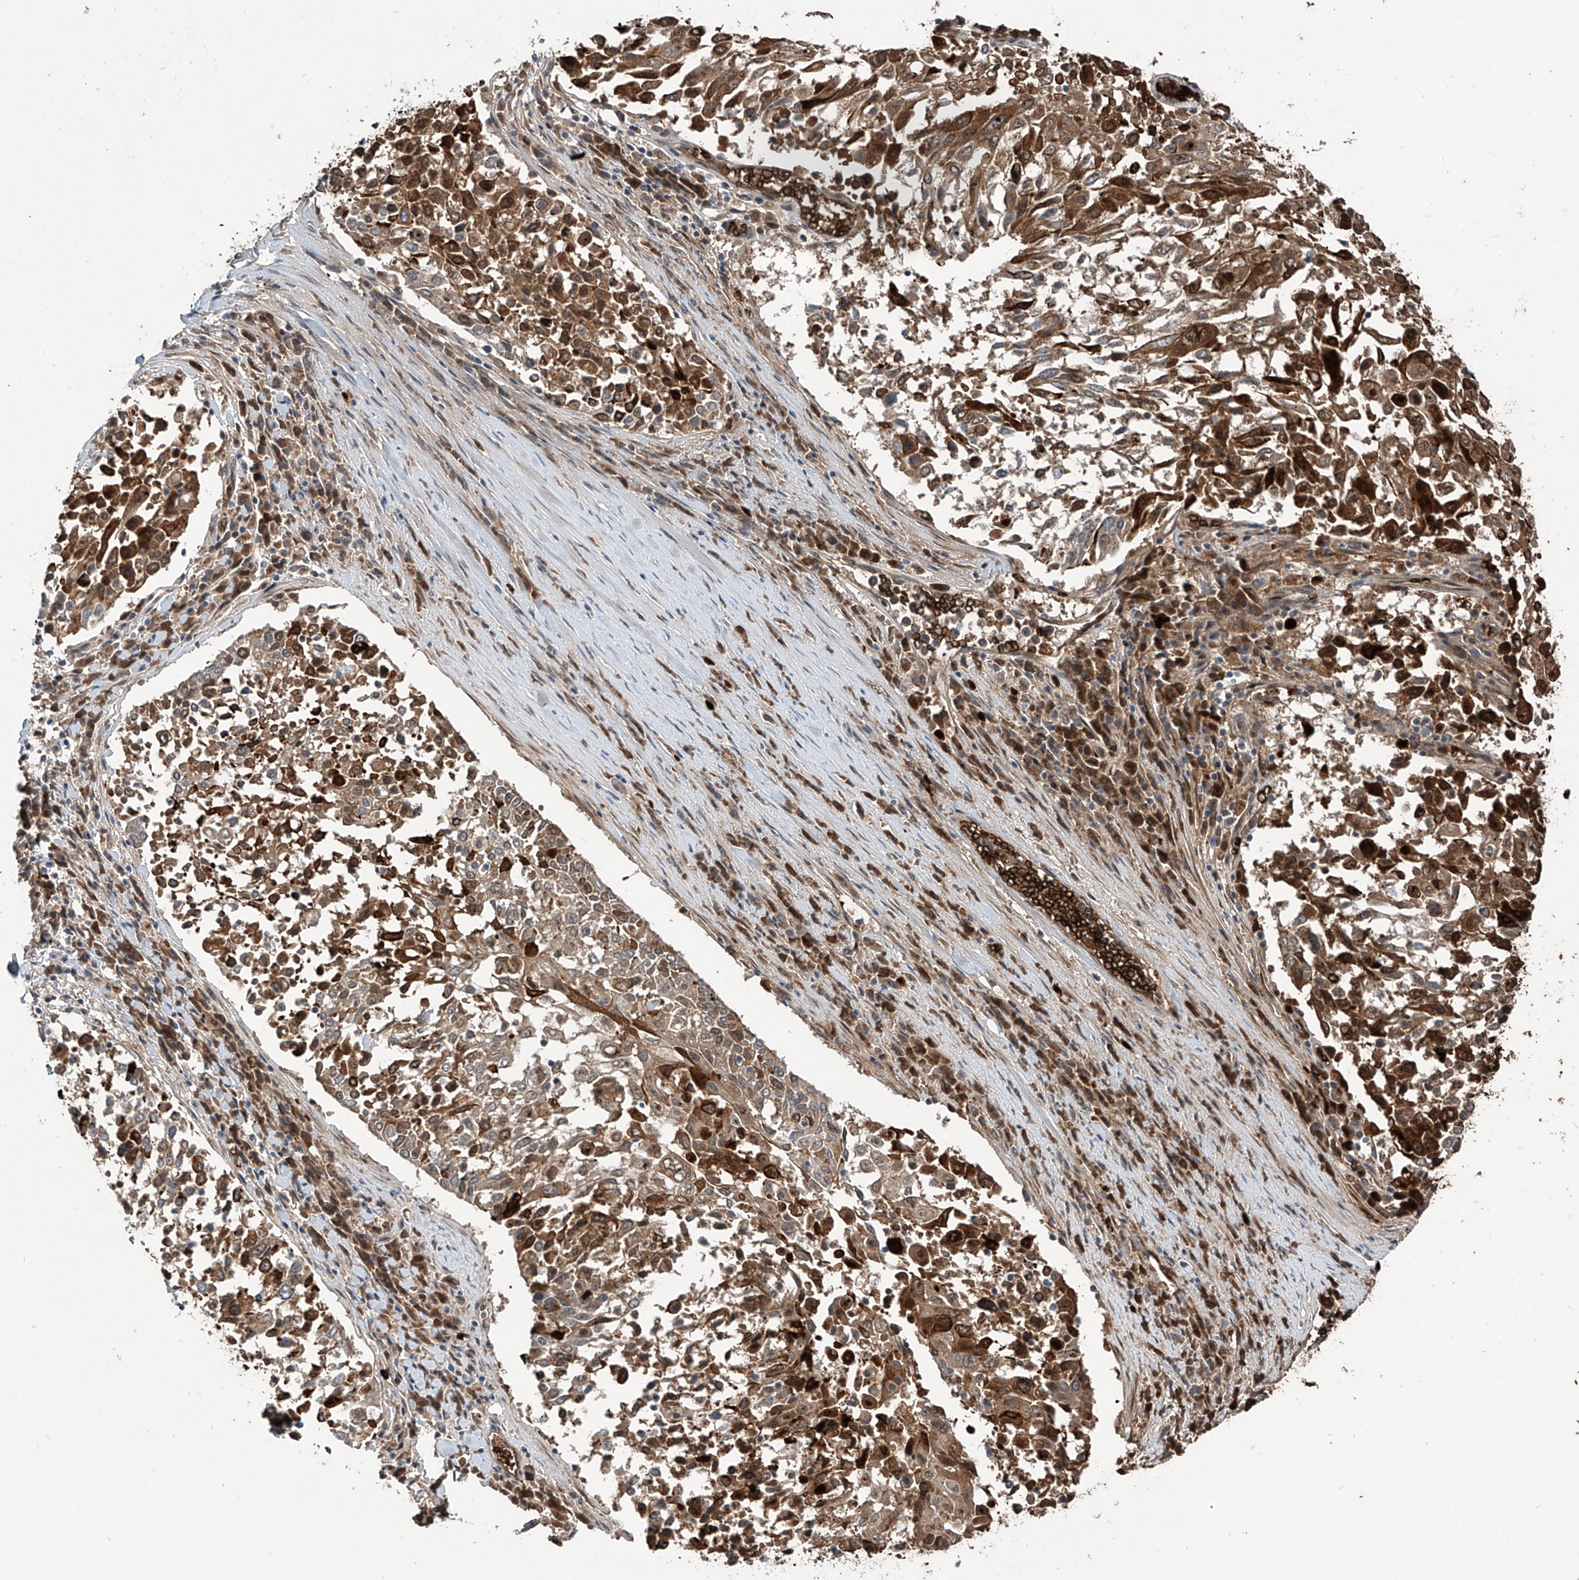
{"staining": {"intensity": "moderate", "quantity": ">75%", "location": "cytoplasmic/membranous"}, "tissue": "lung cancer", "cell_type": "Tumor cells", "image_type": "cancer", "snomed": [{"axis": "morphology", "description": "Squamous cell carcinoma, NOS"}, {"axis": "topography", "description": "Lung"}], "caption": "Immunohistochemistry (IHC) image of neoplastic tissue: lung cancer stained using immunohistochemistry (IHC) demonstrates medium levels of moderate protein expression localized specifically in the cytoplasmic/membranous of tumor cells, appearing as a cytoplasmic/membranous brown color.", "gene": "ZDHHC9", "patient": {"sex": "male", "age": 65}}